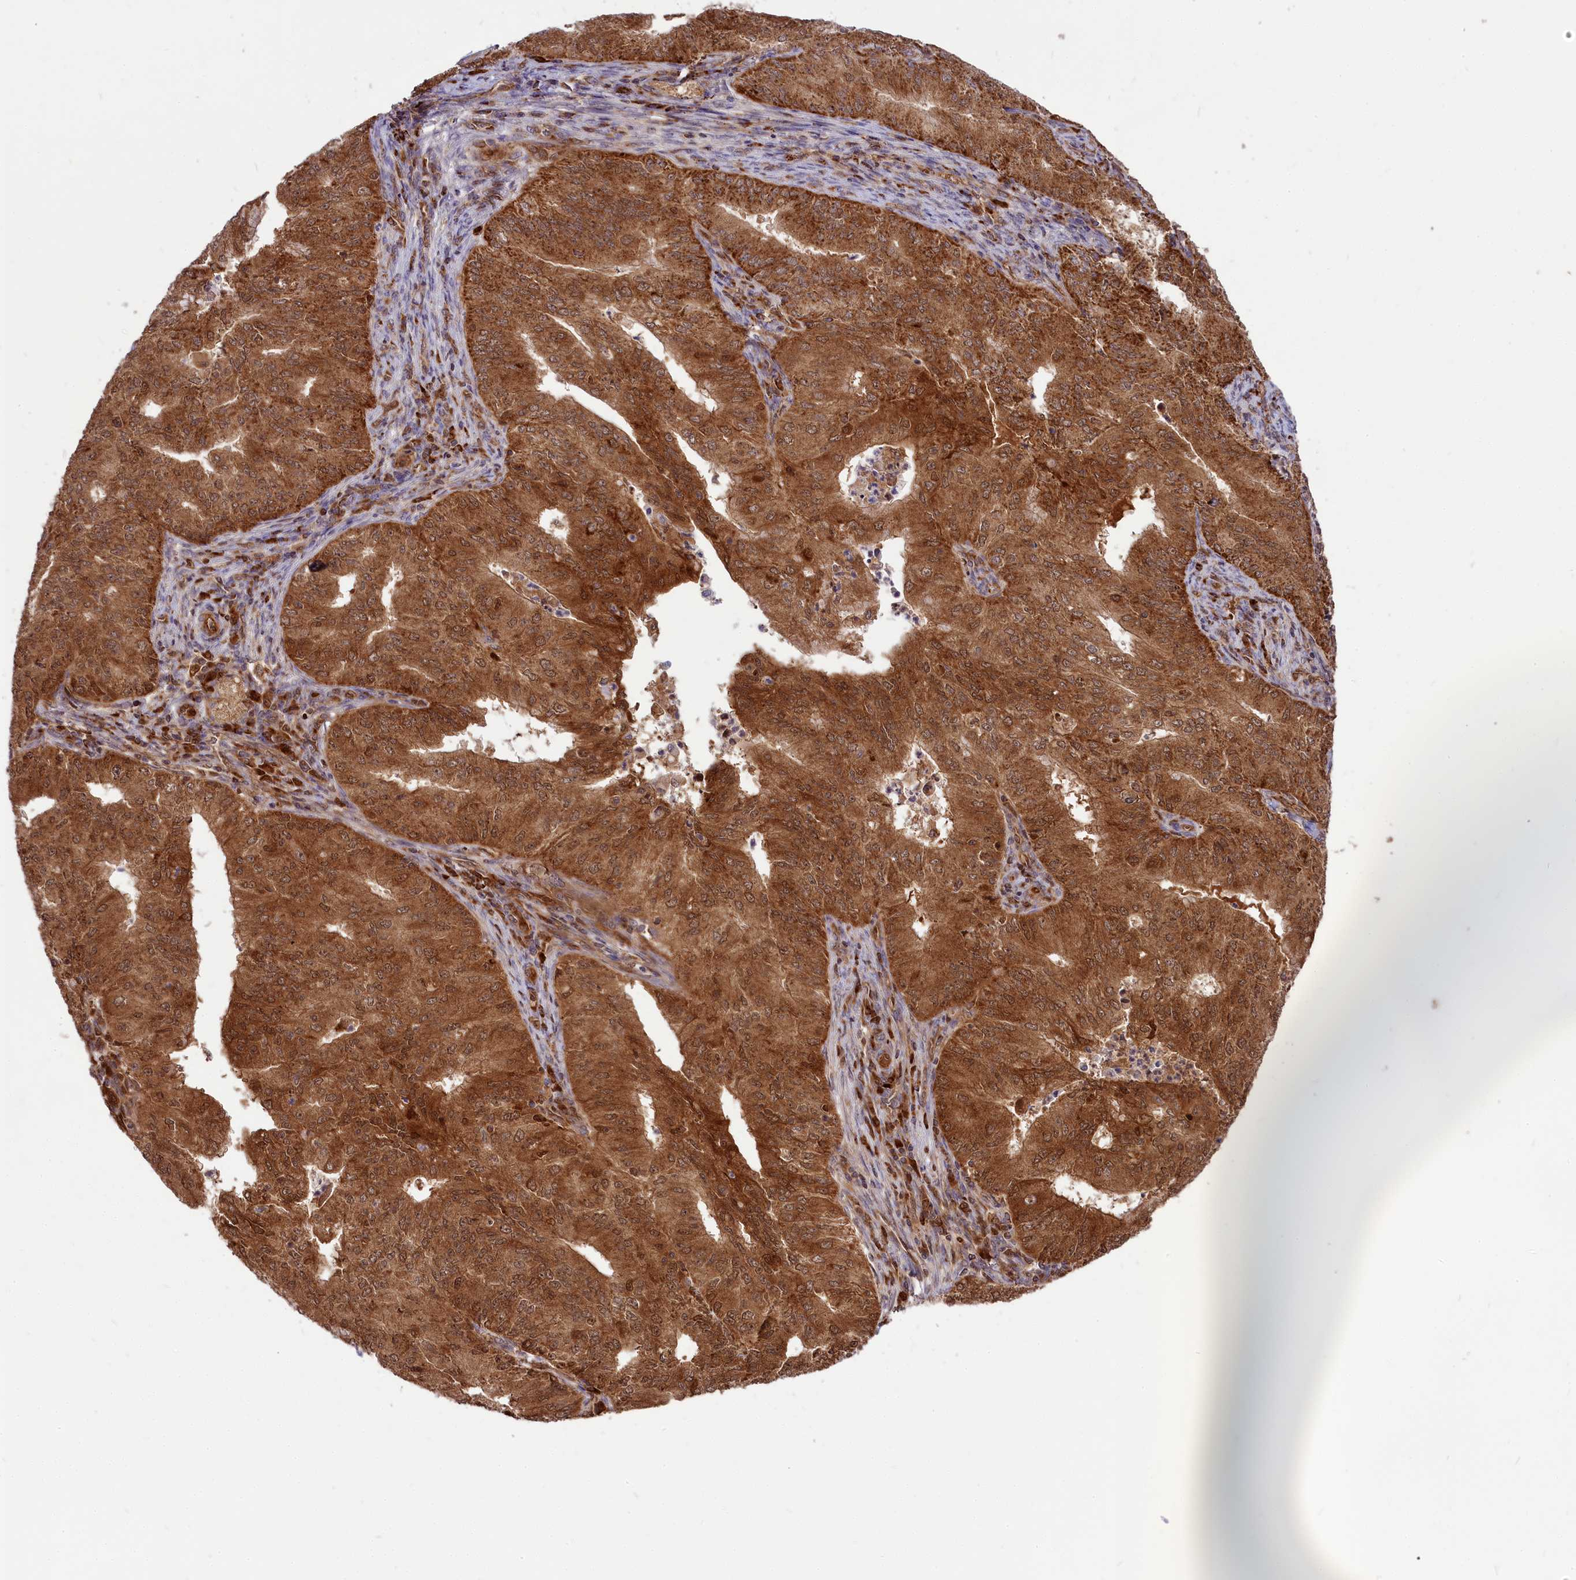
{"staining": {"intensity": "strong", "quantity": ">75%", "location": "cytoplasmic/membranous,nuclear"}, "tissue": "endometrial cancer", "cell_type": "Tumor cells", "image_type": "cancer", "snomed": [{"axis": "morphology", "description": "Adenocarcinoma, NOS"}, {"axis": "topography", "description": "Endometrium"}], "caption": "Tumor cells demonstrate high levels of strong cytoplasmic/membranous and nuclear staining in approximately >75% of cells in endometrial adenocarcinoma. (brown staining indicates protein expression, while blue staining denotes nuclei).", "gene": "COX17", "patient": {"sex": "female", "age": 50}}